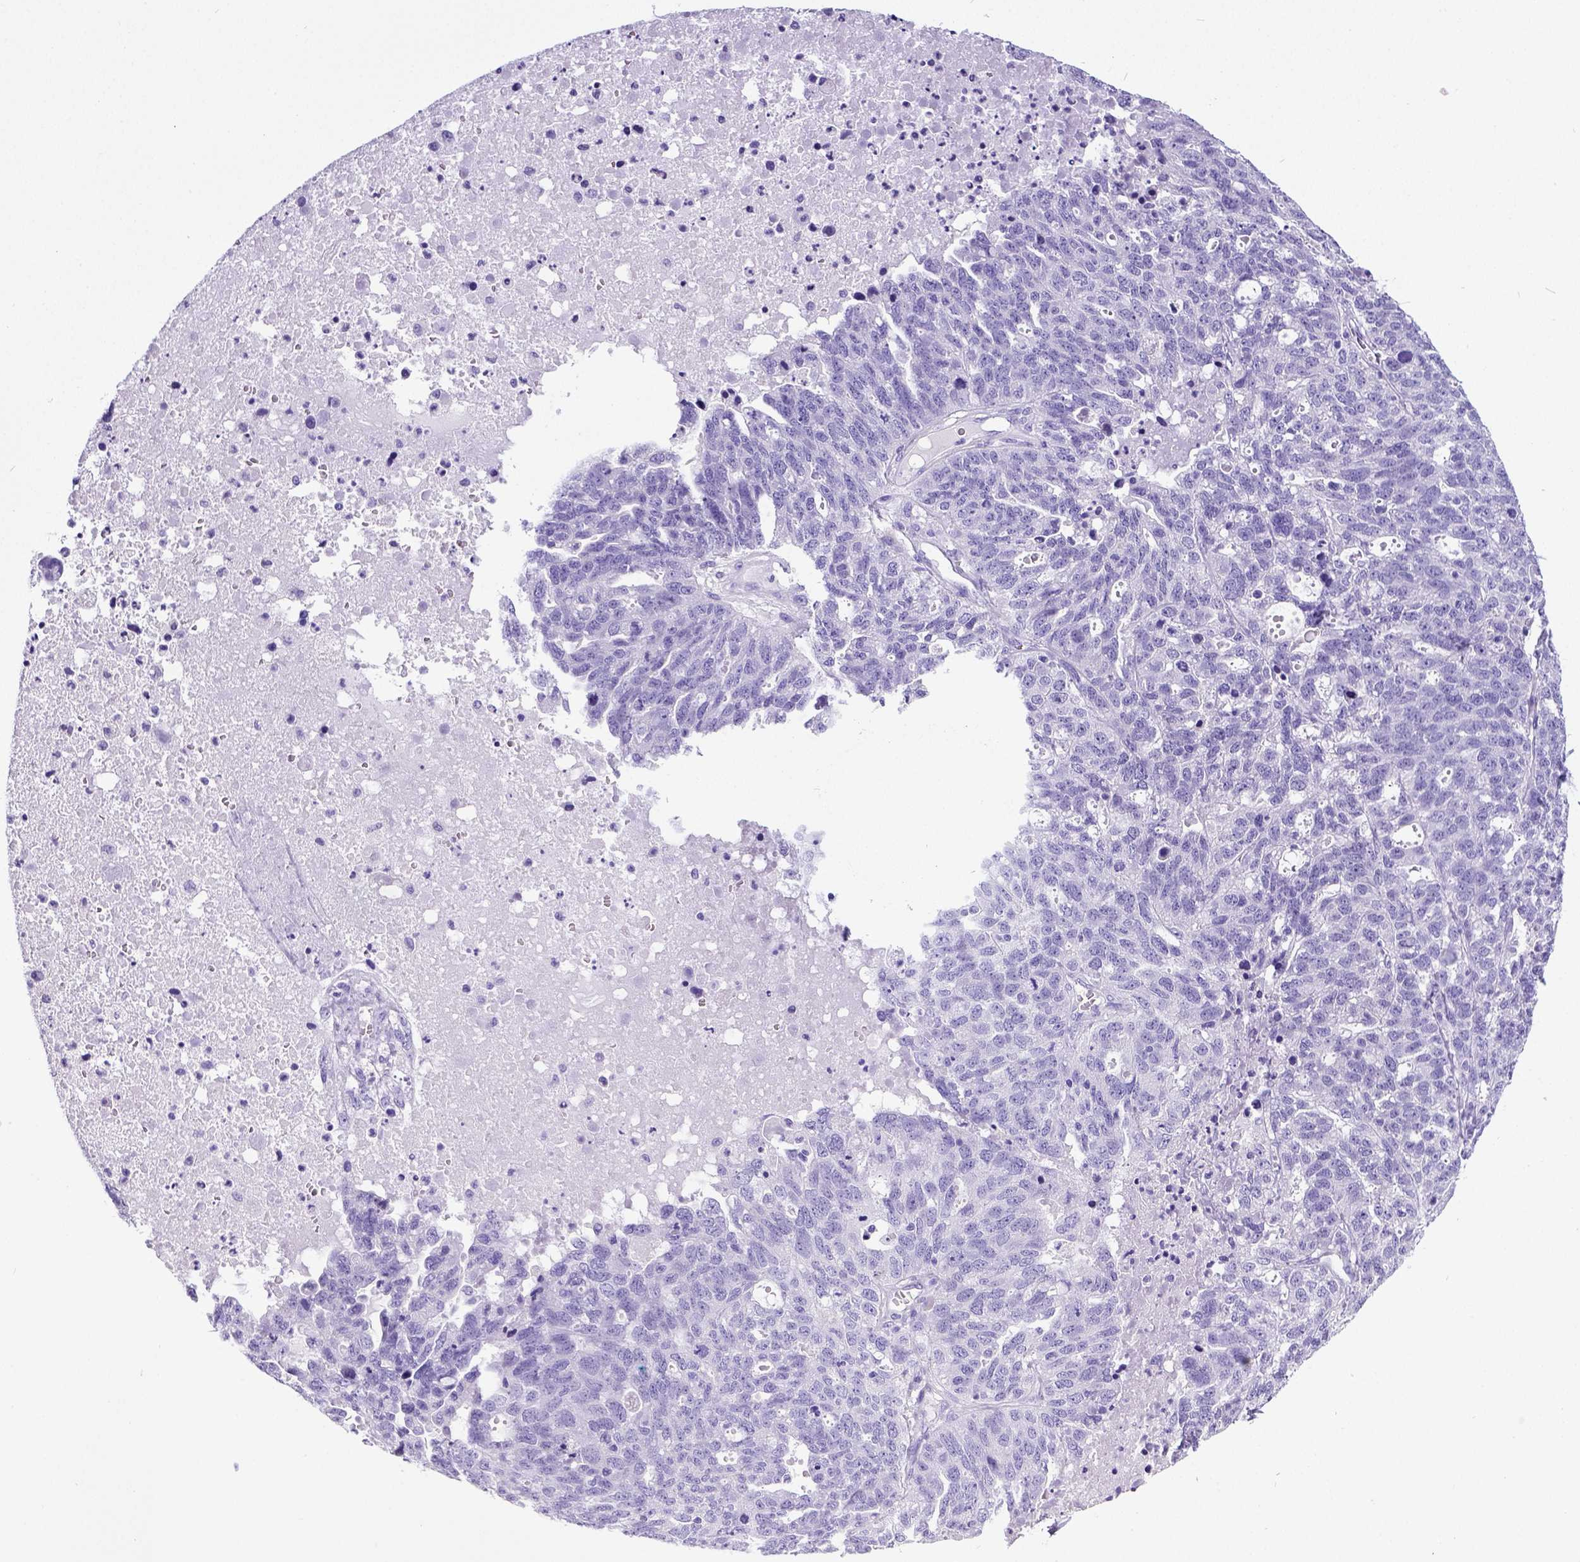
{"staining": {"intensity": "negative", "quantity": "none", "location": "none"}, "tissue": "ovarian cancer", "cell_type": "Tumor cells", "image_type": "cancer", "snomed": [{"axis": "morphology", "description": "Cystadenocarcinoma, serous, NOS"}, {"axis": "topography", "description": "Ovary"}], "caption": "DAB (3,3'-diaminobenzidine) immunohistochemical staining of ovarian serous cystadenocarcinoma shows no significant expression in tumor cells. Nuclei are stained in blue.", "gene": "SATB2", "patient": {"sex": "female", "age": 71}}